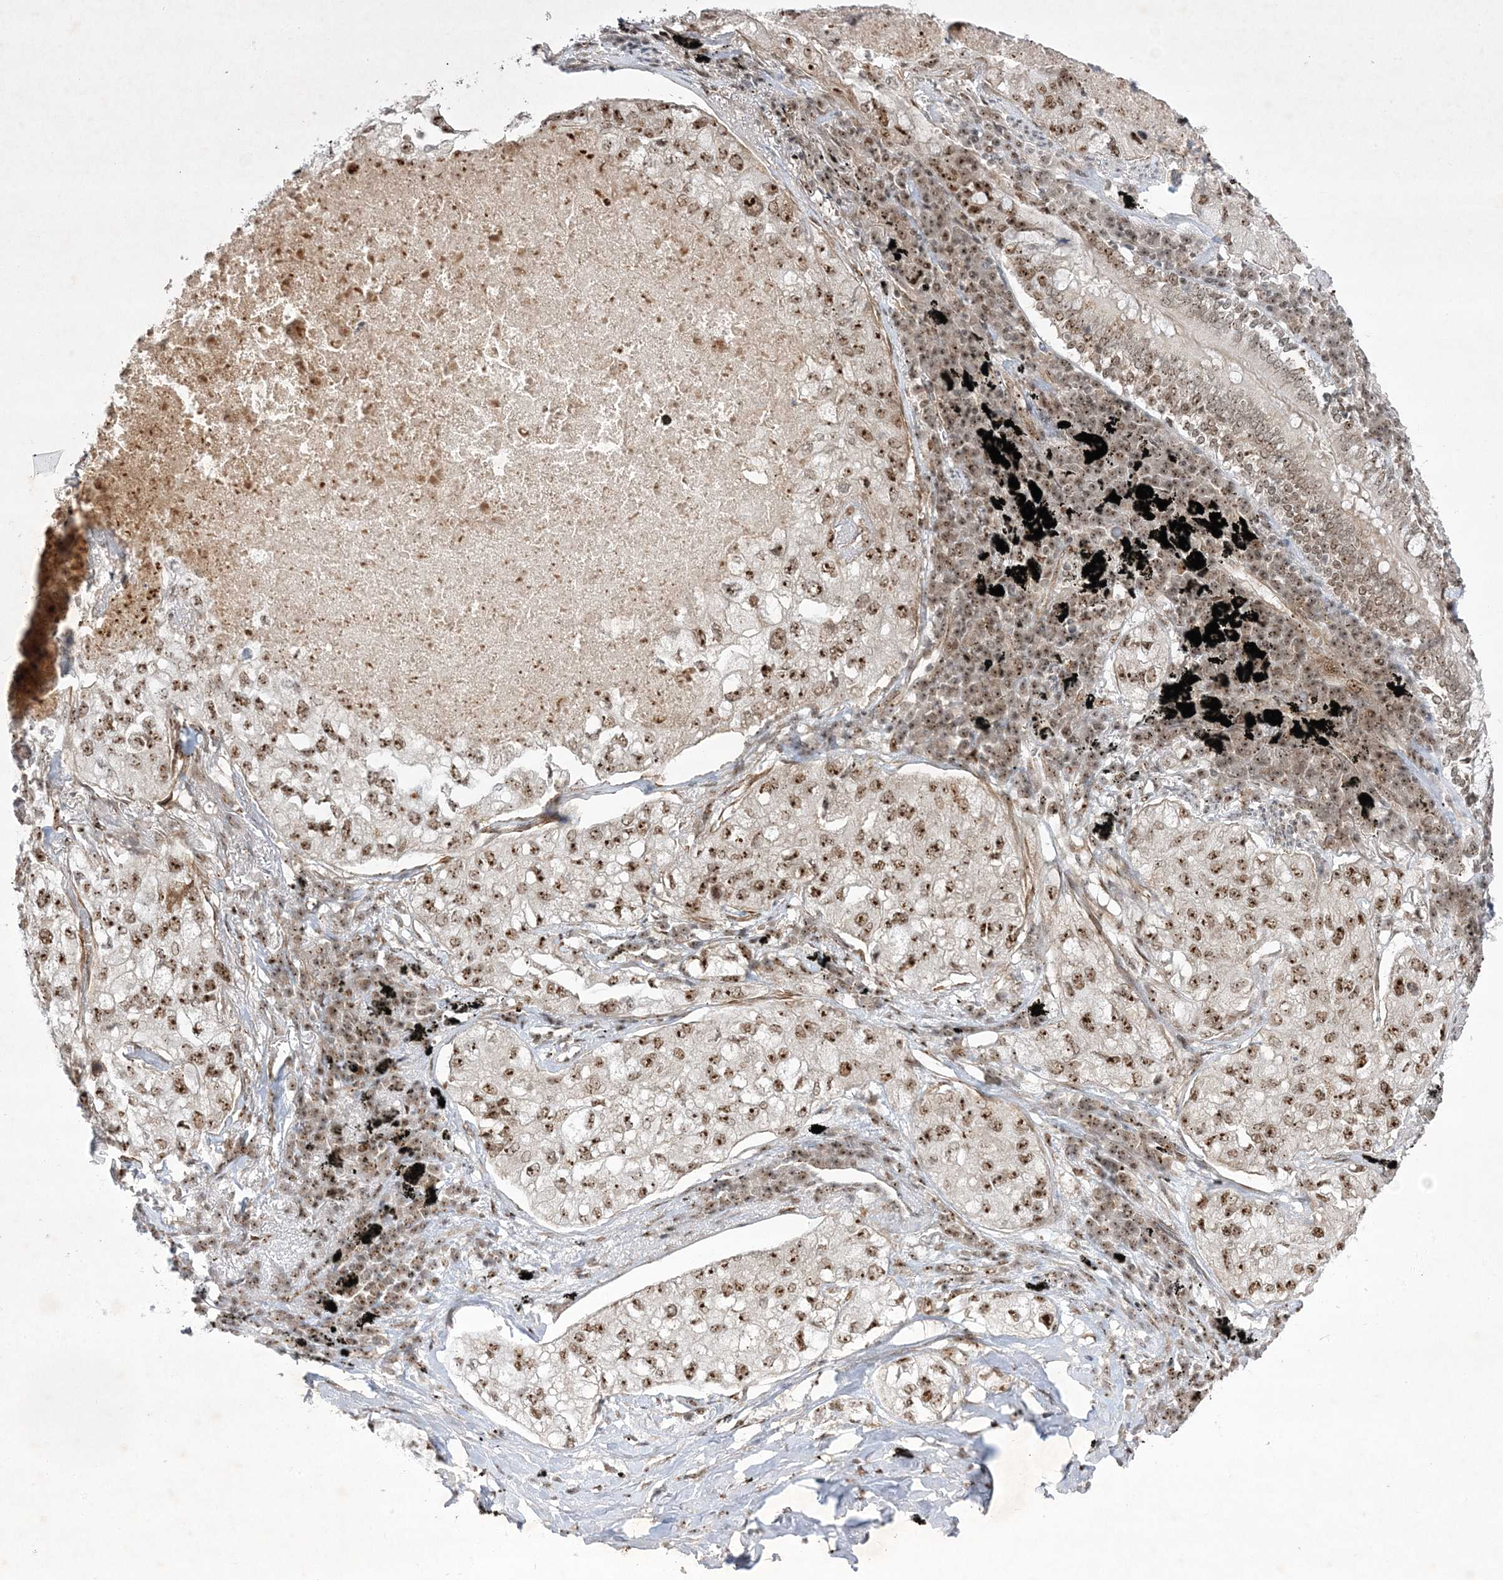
{"staining": {"intensity": "moderate", "quantity": ">75%", "location": "nuclear"}, "tissue": "lung cancer", "cell_type": "Tumor cells", "image_type": "cancer", "snomed": [{"axis": "morphology", "description": "Adenocarcinoma, NOS"}, {"axis": "topography", "description": "Lung"}], "caption": "This image shows immunohistochemistry (IHC) staining of lung adenocarcinoma, with medium moderate nuclear positivity in about >75% of tumor cells.", "gene": "NPM3", "patient": {"sex": "male", "age": 65}}